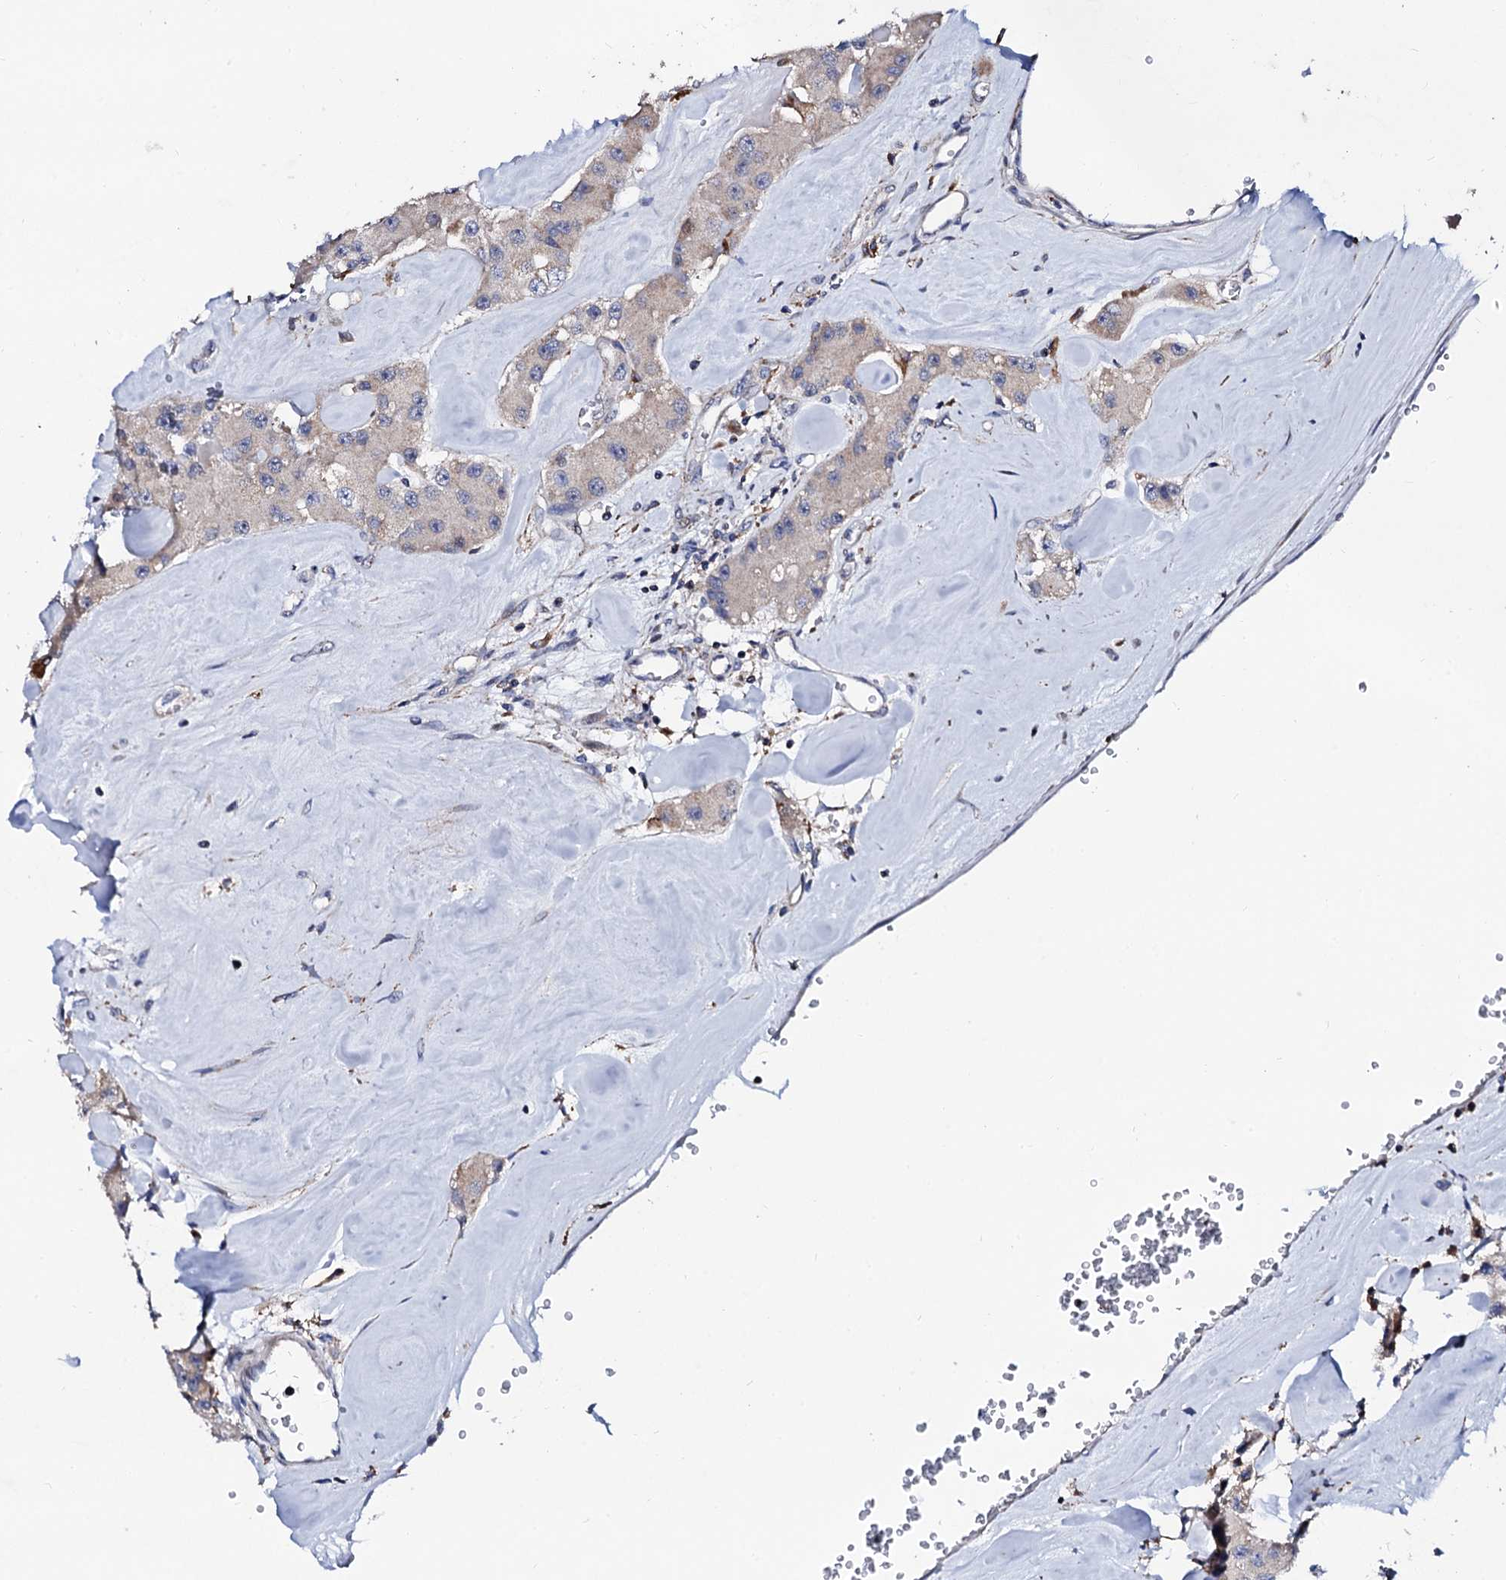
{"staining": {"intensity": "weak", "quantity": "<25%", "location": "cytoplasmic/membranous"}, "tissue": "carcinoid", "cell_type": "Tumor cells", "image_type": "cancer", "snomed": [{"axis": "morphology", "description": "Carcinoid, malignant, NOS"}, {"axis": "topography", "description": "Pancreas"}], "caption": "Histopathology image shows no protein staining in tumor cells of carcinoid (malignant) tissue.", "gene": "TCIRG1", "patient": {"sex": "male", "age": 41}}